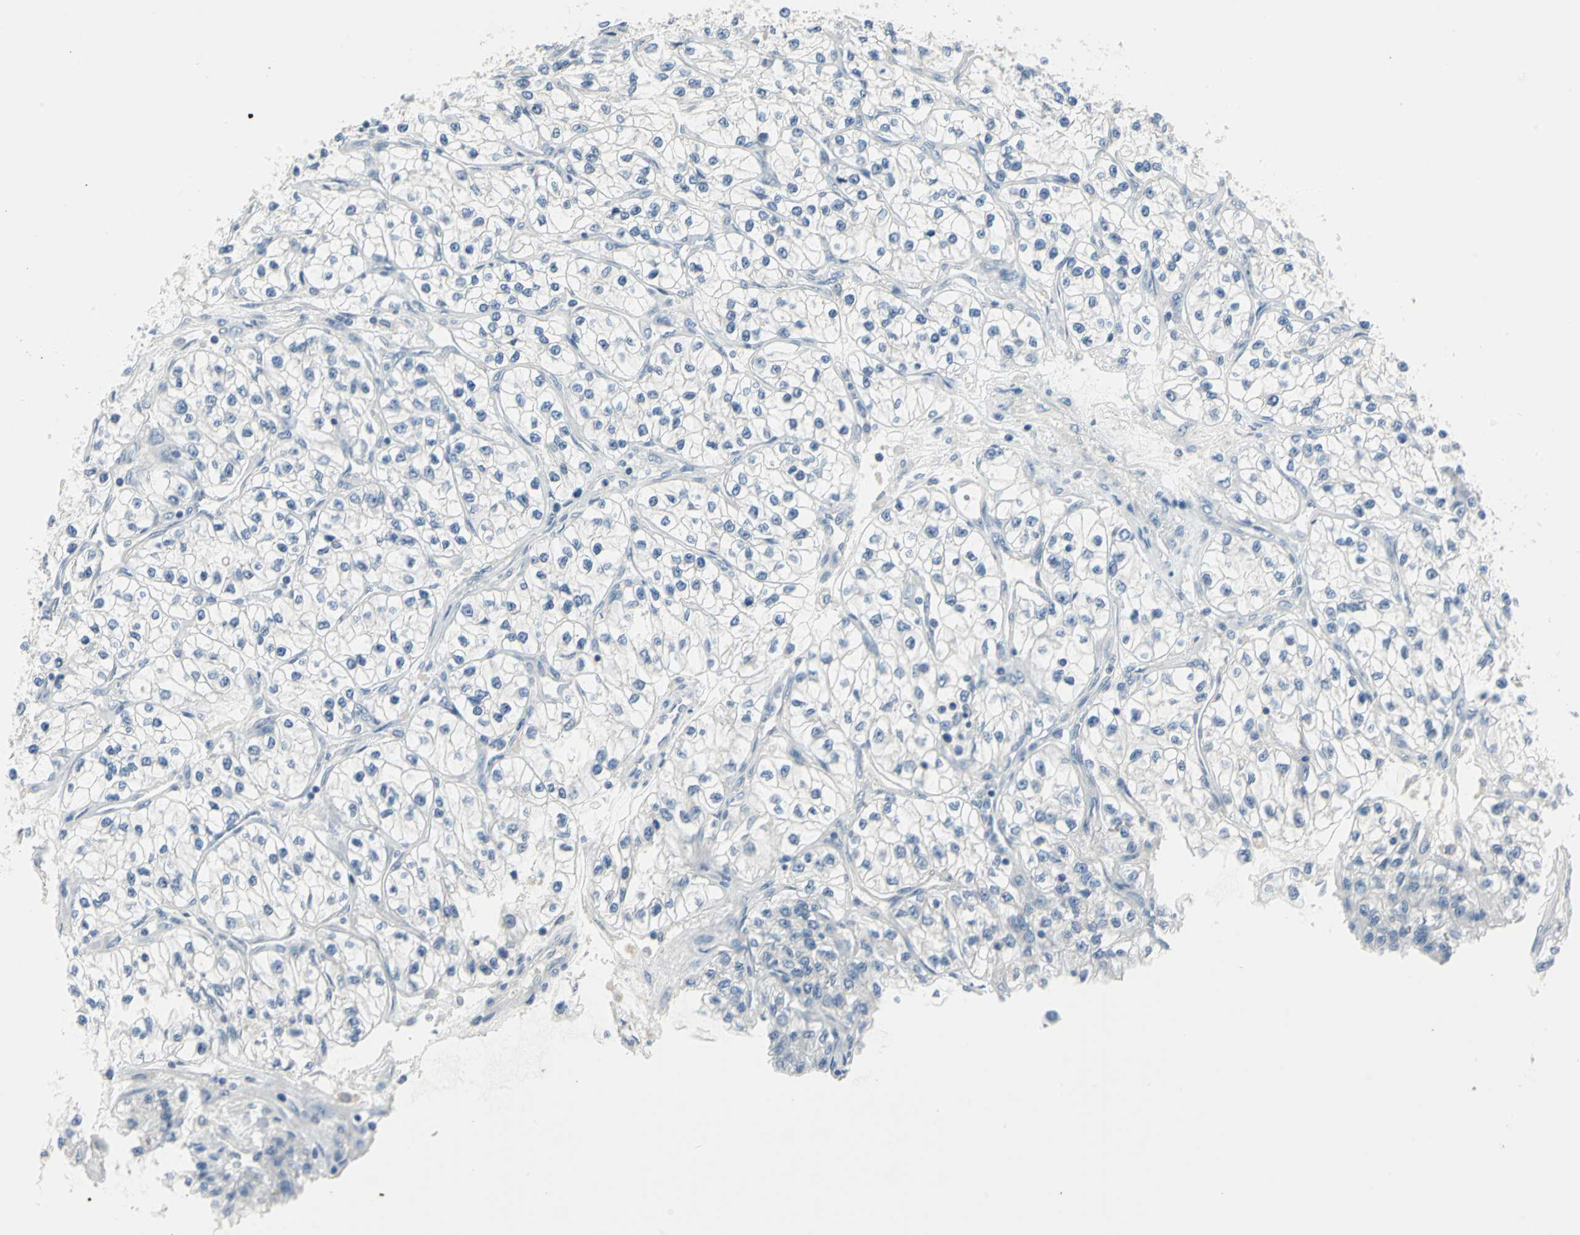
{"staining": {"intensity": "negative", "quantity": "none", "location": "none"}, "tissue": "renal cancer", "cell_type": "Tumor cells", "image_type": "cancer", "snomed": [{"axis": "morphology", "description": "Adenocarcinoma, NOS"}, {"axis": "topography", "description": "Kidney"}], "caption": "Tumor cells are negative for protein expression in human renal adenocarcinoma.", "gene": "UCHL1", "patient": {"sex": "female", "age": 57}}